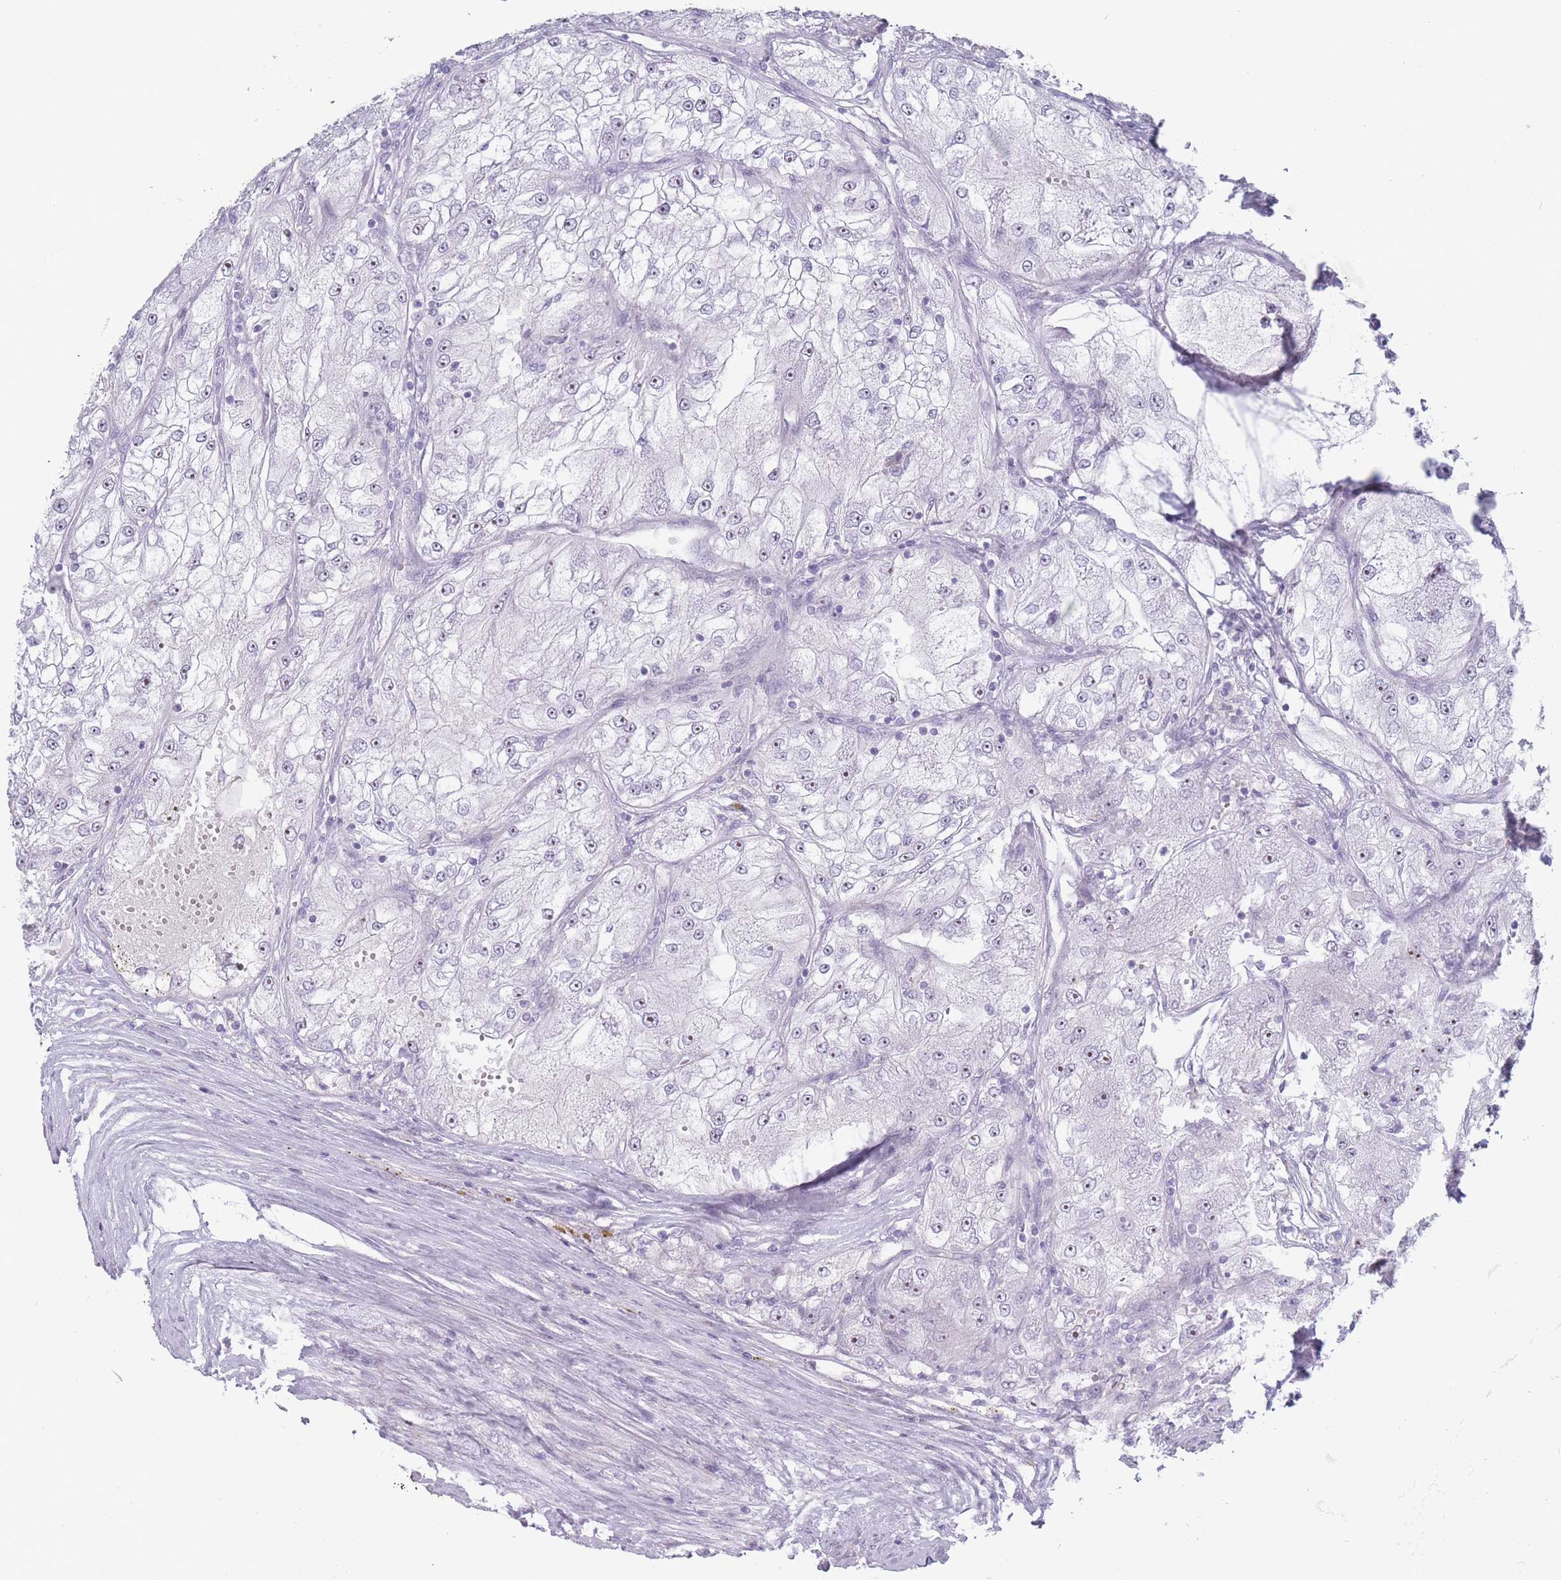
{"staining": {"intensity": "moderate", "quantity": "<25%", "location": "nuclear"}, "tissue": "renal cancer", "cell_type": "Tumor cells", "image_type": "cancer", "snomed": [{"axis": "morphology", "description": "Adenocarcinoma, NOS"}, {"axis": "topography", "description": "Kidney"}], "caption": "Protein staining shows moderate nuclear positivity in approximately <25% of tumor cells in renal cancer (adenocarcinoma).", "gene": "ROS1", "patient": {"sex": "female", "age": 72}}